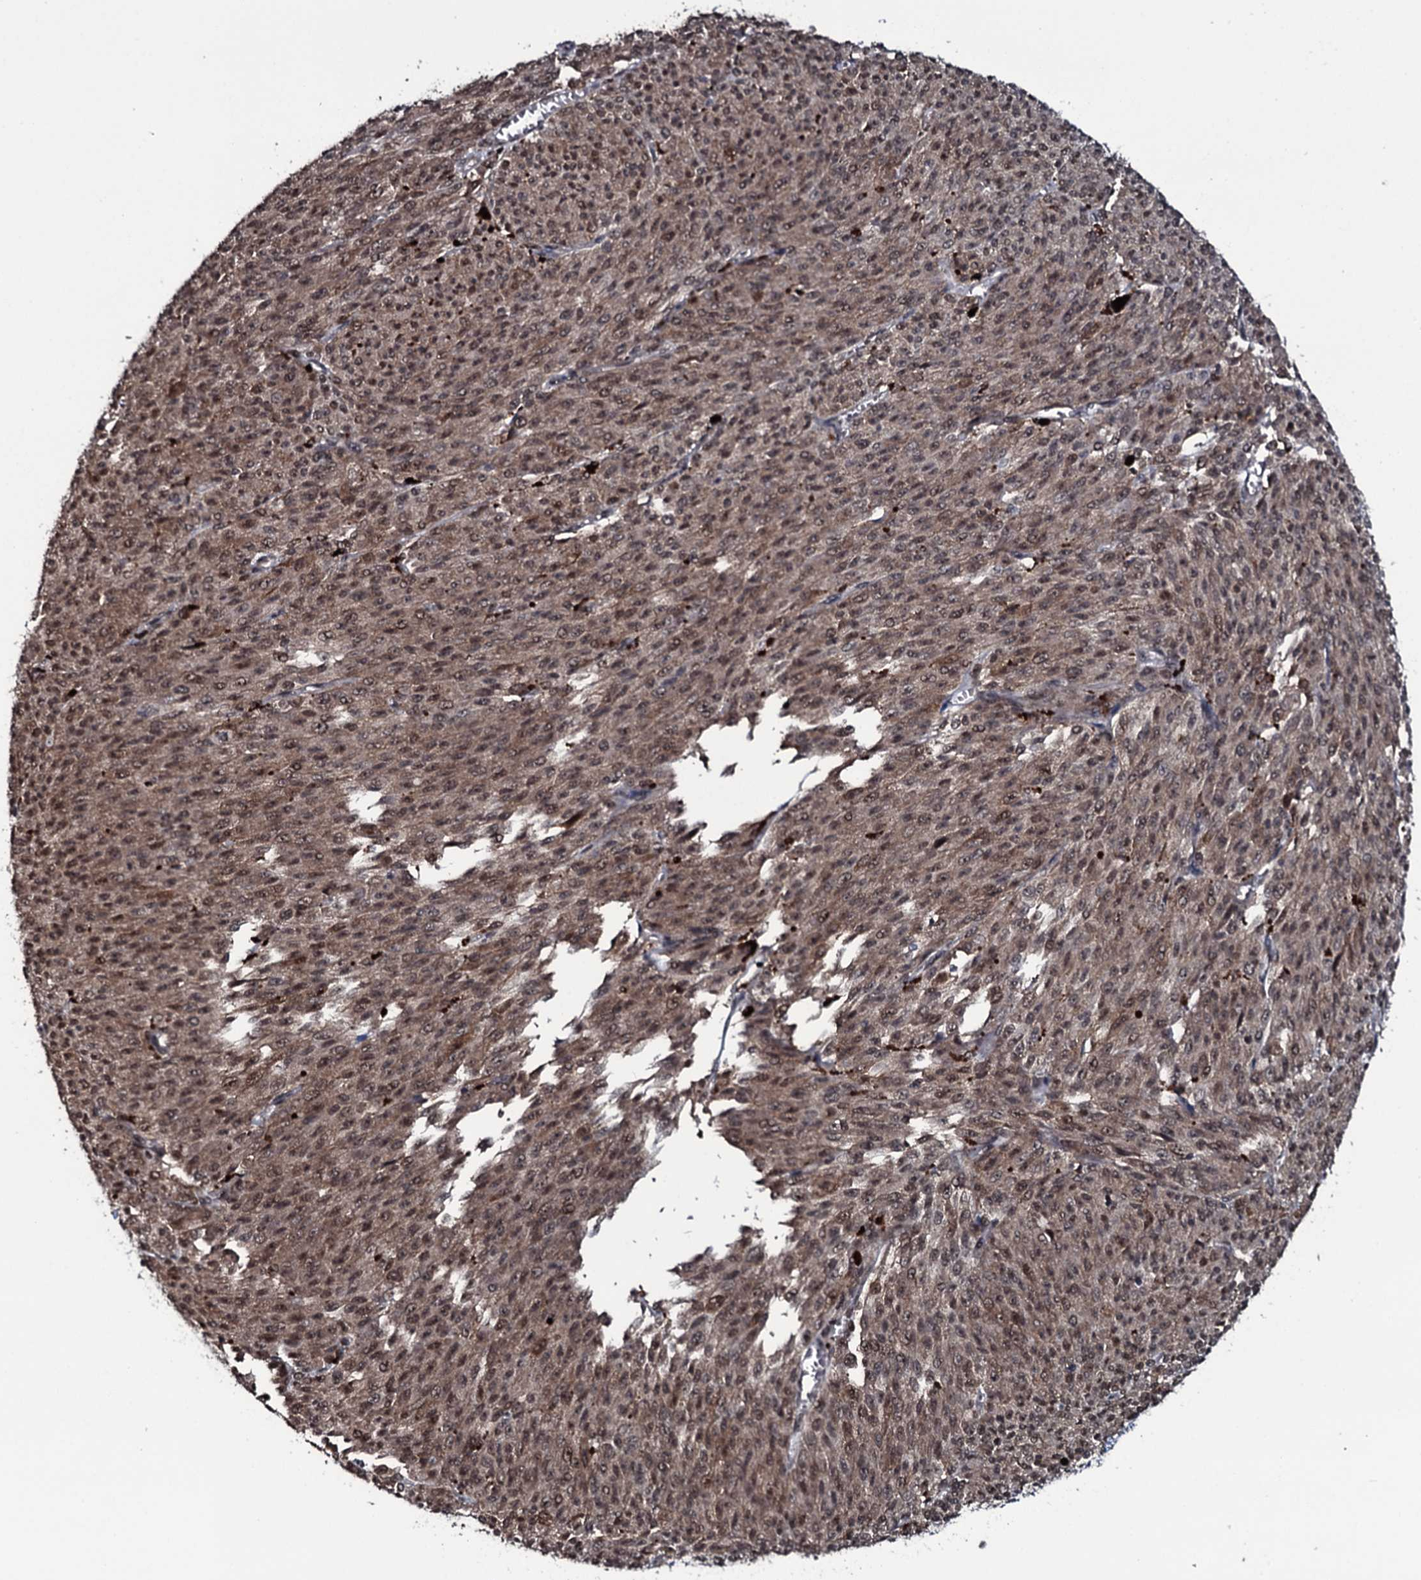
{"staining": {"intensity": "moderate", "quantity": ">75%", "location": "nuclear"}, "tissue": "melanoma", "cell_type": "Tumor cells", "image_type": "cancer", "snomed": [{"axis": "morphology", "description": "Malignant melanoma, NOS"}, {"axis": "topography", "description": "Skin"}], "caption": "Tumor cells show medium levels of moderate nuclear positivity in about >75% of cells in melanoma.", "gene": "HDDC3", "patient": {"sex": "female", "age": 52}}